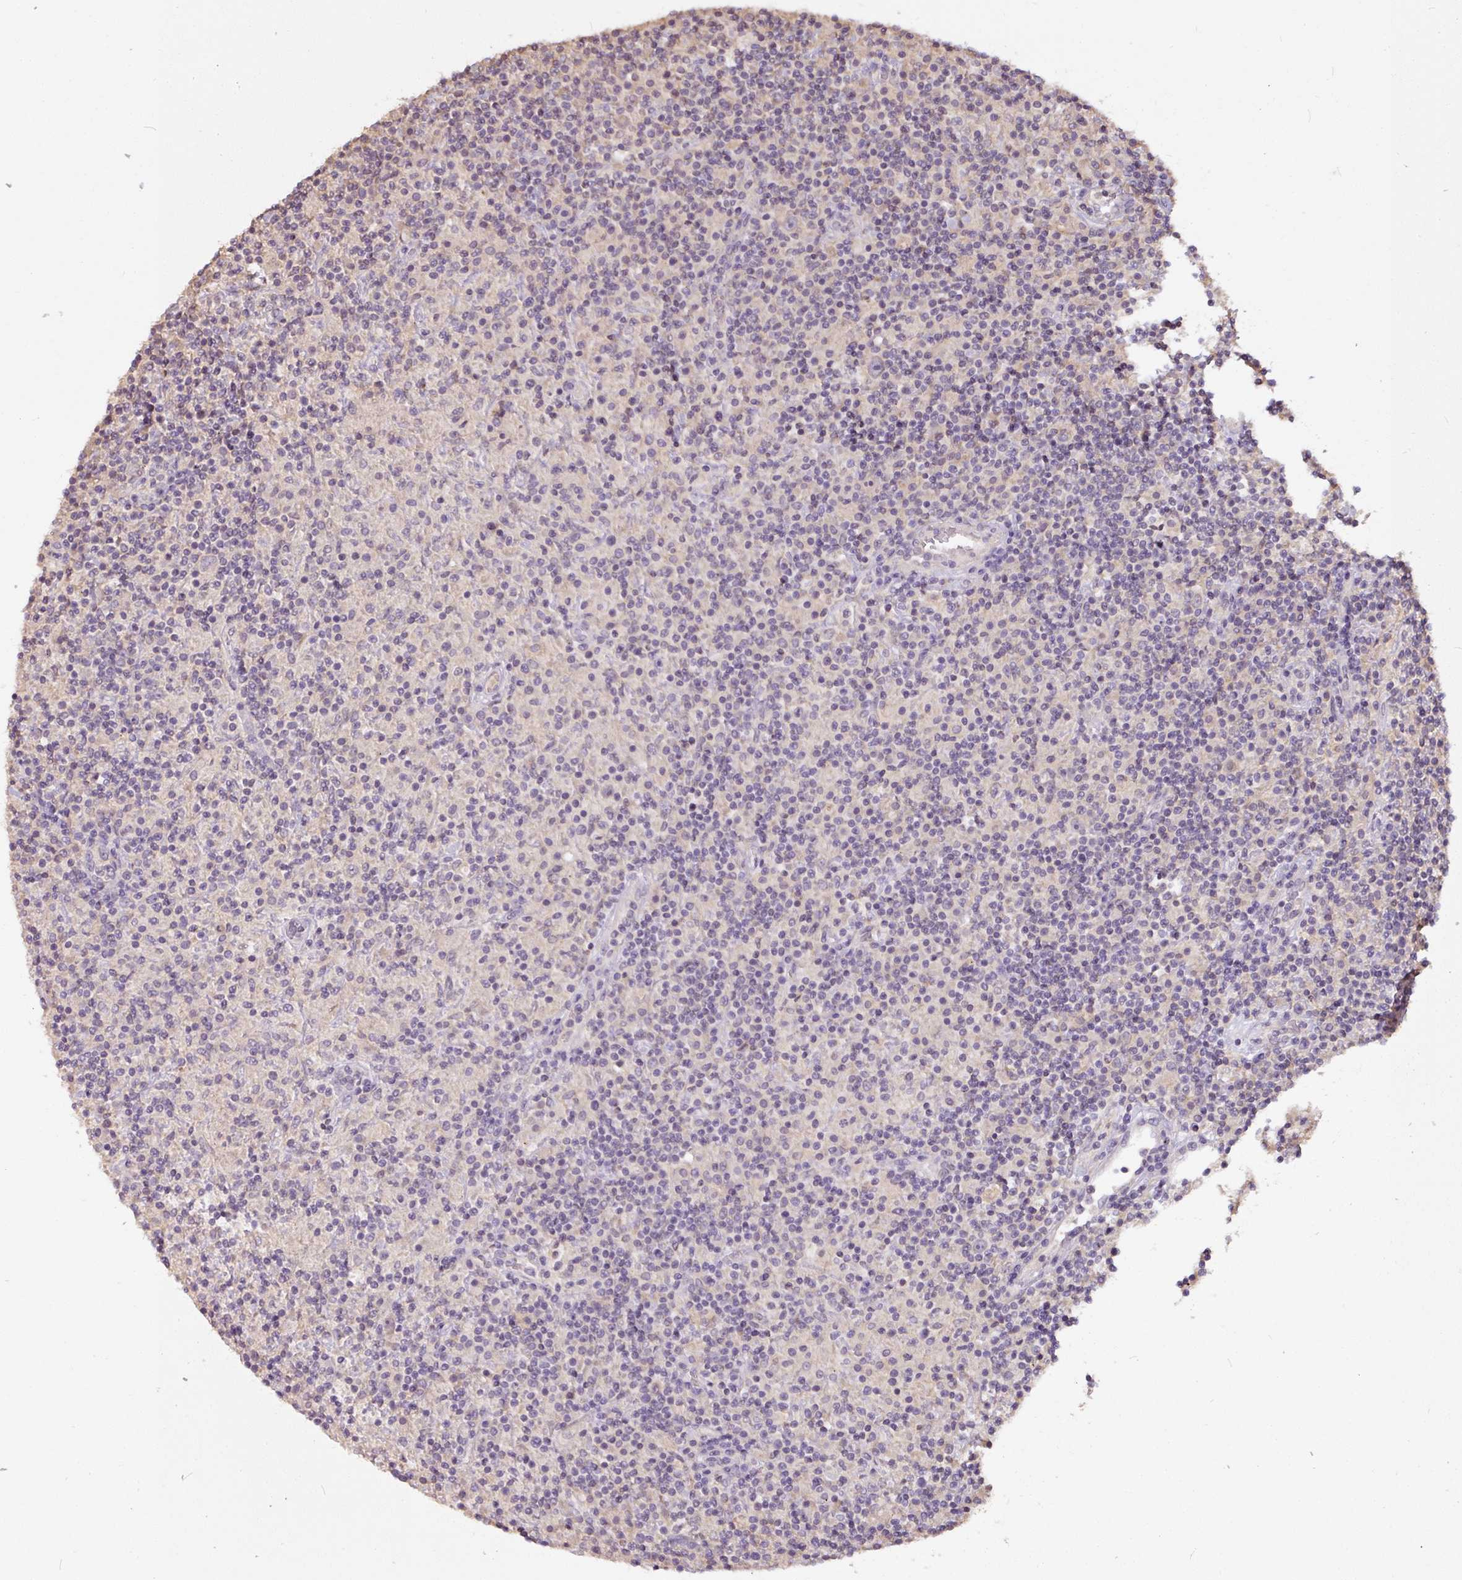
{"staining": {"intensity": "negative", "quantity": "none", "location": "none"}, "tissue": "lymphoma", "cell_type": "Tumor cells", "image_type": "cancer", "snomed": [{"axis": "morphology", "description": "Hodgkin's disease, NOS"}, {"axis": "topography", "description": "Lymph node"}], "caption": "Histopathology image shows no protein staining in tumor cells of Hodgkin's disease tissue.", "gene": "RPL38", "patient": {"sex": "male", "age": 70}}